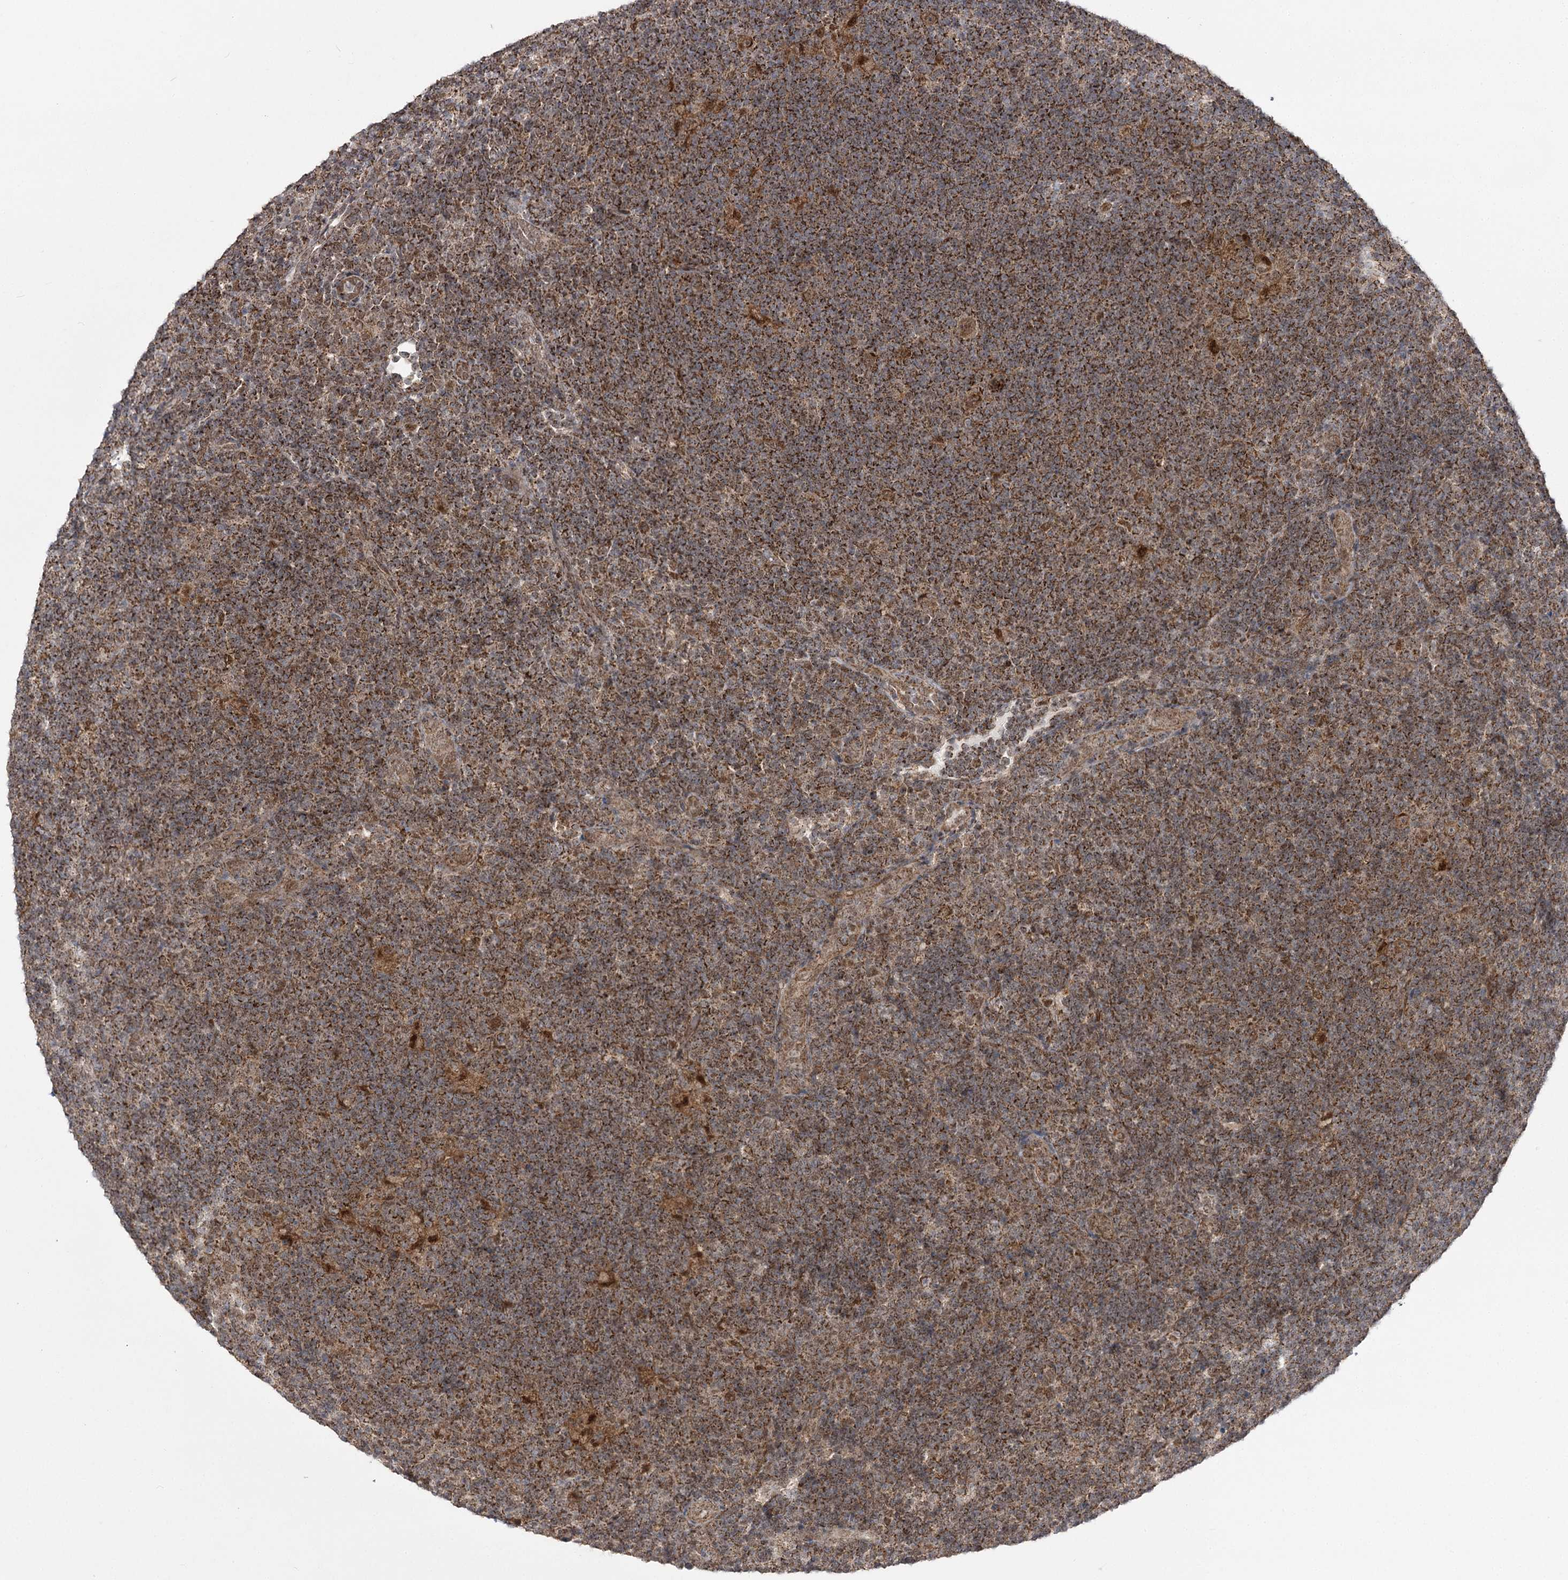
{"staining": {"intensity": "moderate", "quantity": ">75%", "location": "cytoplasmic/membranous,nuclear"}, "tissue": "lymphoma", "cell_type": "Tumor cells", "image_type": "cancer", "snomed": [{"axis": "morphology", "description": "Hodgkin's disease, NOS"}, {"axis": "topography", "description": "Lymph node"}], "caption": "The micrograph displays staining of Hodgkin's disease, revealing moderate cytoplasmic/membranous and nuclear protein staining (brown color) within tumor cells.", "gene": "SLC4A1AP", "patient": {"sex": "female", "age": 57}}